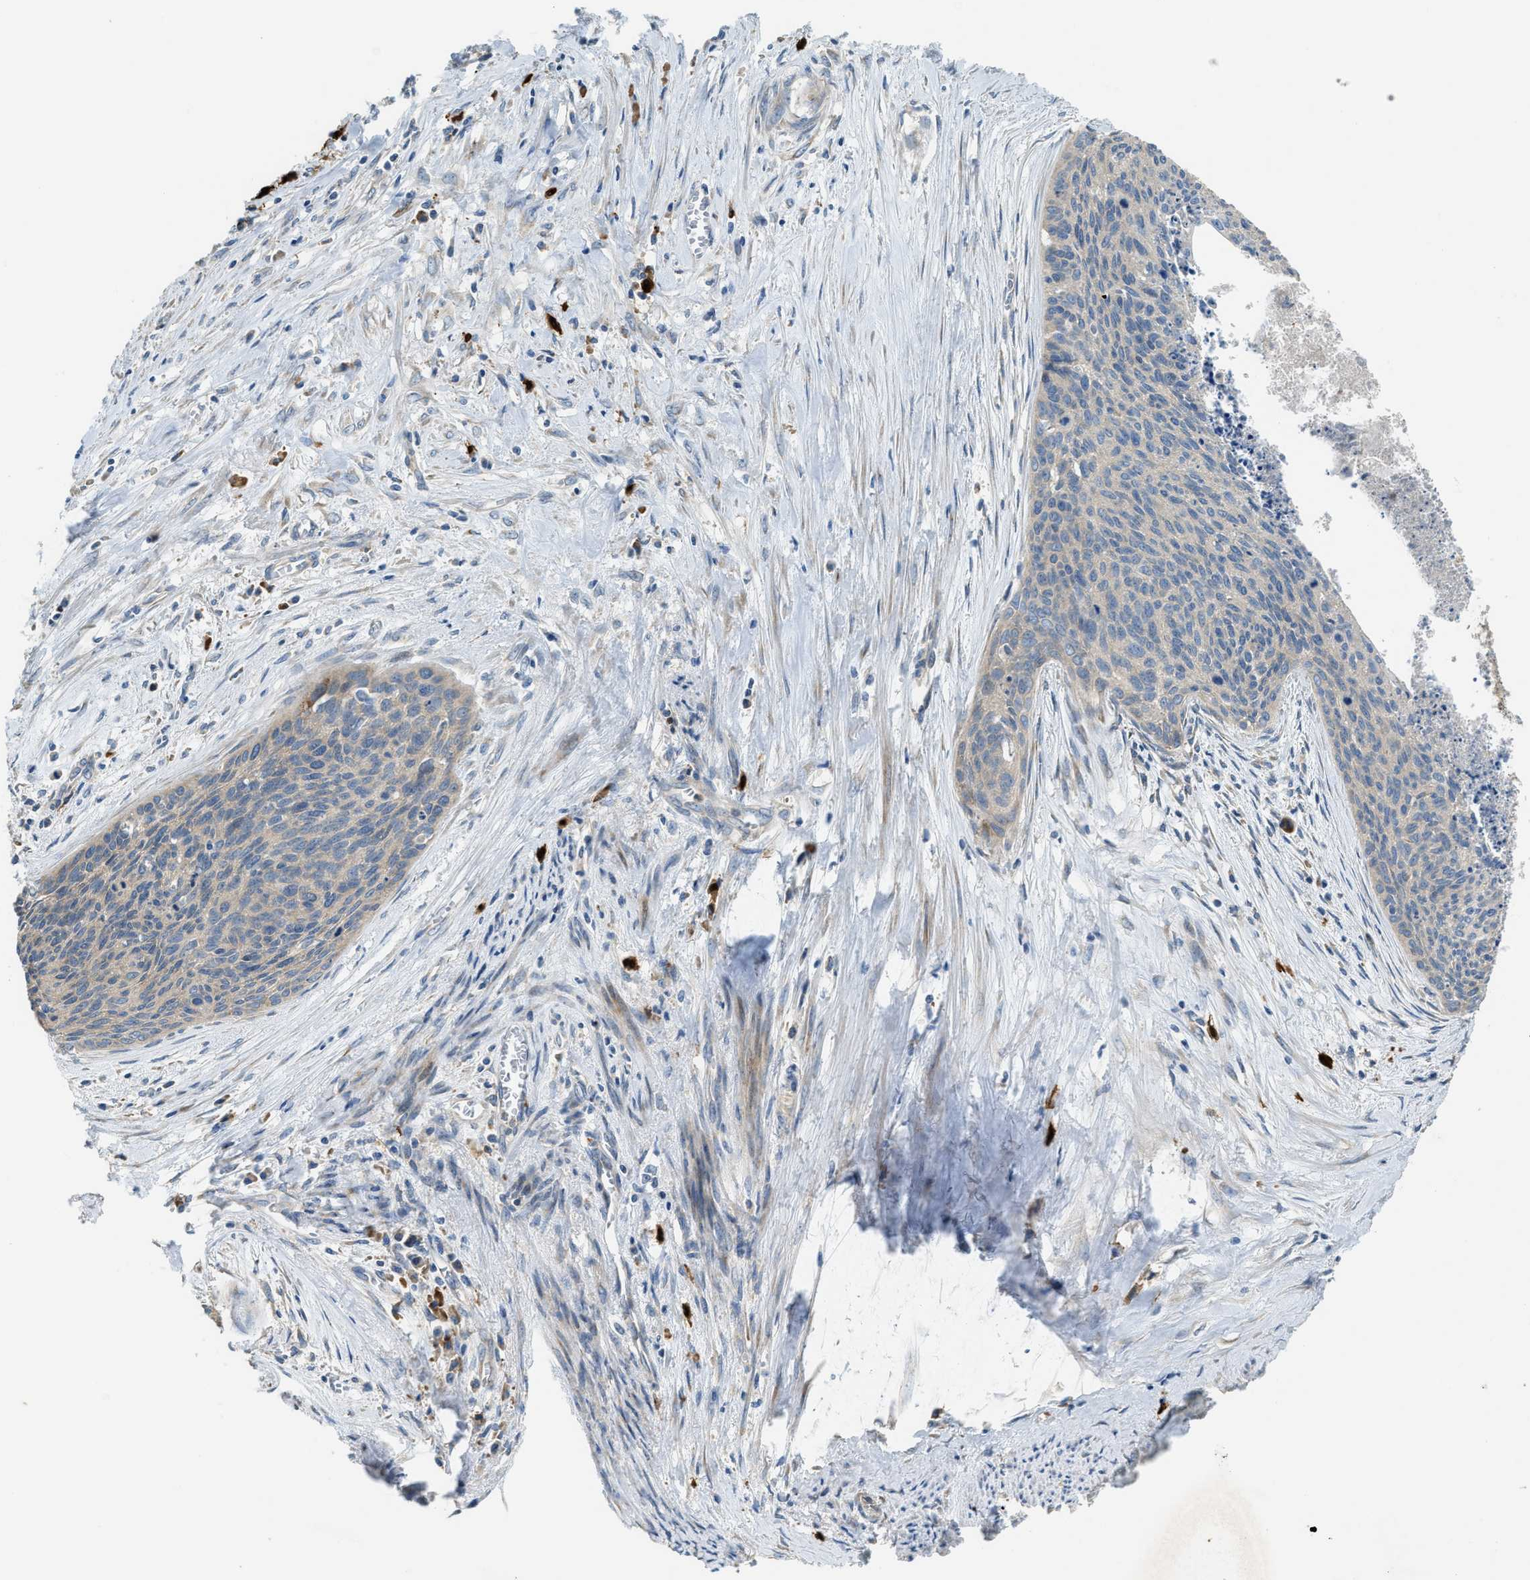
{"staining": {"intensity": "negative", "quantity": "none", "location": "none"}, "tissue": "cervical cancer", "cell_type": "Tumor cells", "image_type": "cancer", "snomed": [{"axis": "morphology", "description": "Squamous cell carcinoma, NOS"}, {"axis": "topography", "description": "Cervix"}], "caption": "High magnification brightfield microscopy of cervical squamous cell carcinoma stained with DAB (brown) and counterstained with hematoxylin (blue): tumor cells show no significant positivity. (DAB immunohistochemistry (IHC) visualized using brightfield microscopy, high magnification).", "gene": "TMEM68", "patient": {"sex": "female", "age": 55}}